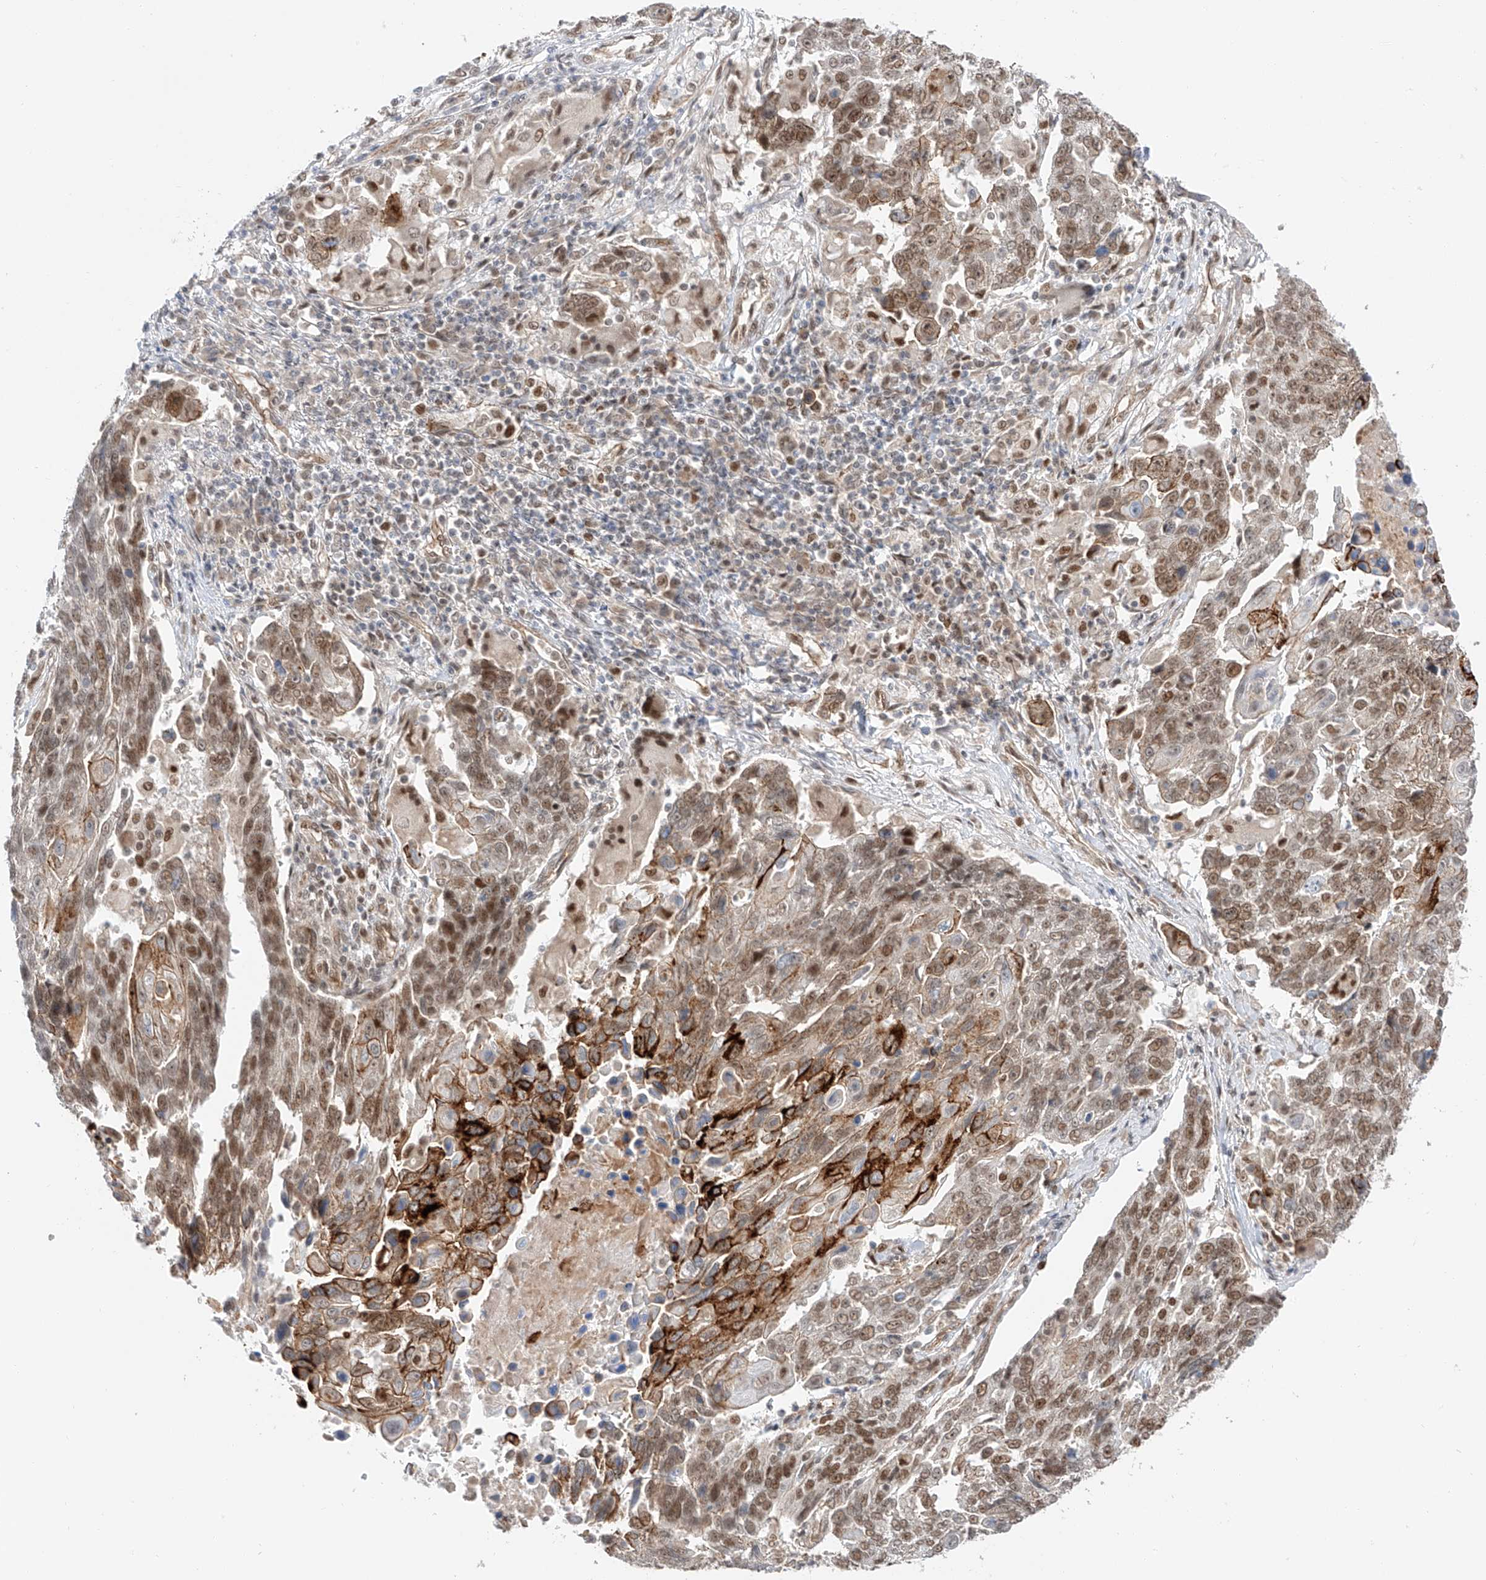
{"staining": {"intensity": "moderate", "quantity": ">75%", "location": "cytoplasmic/membranous,nuclear"}, "tissue": "lung cancer", "cell_type": "Tumor cells", "image_type": "cancer", "snomed": [{"axis": "morphology", "description": "Squamous cell carcinoma, NOS"}, {"axis": "topography", "description": "Lung"}], "caption": "Lung squamous cell carcinoma stained with DAB (3,3'-diaminobenzidine) immunohistochemistry (IHC) reveals medium levels of moderate cytoplasmic/membranous and nuclear staining in about >75% of tumor cells.", "gene": "POGK", "patient": {"sex": "male", "age": 66}}